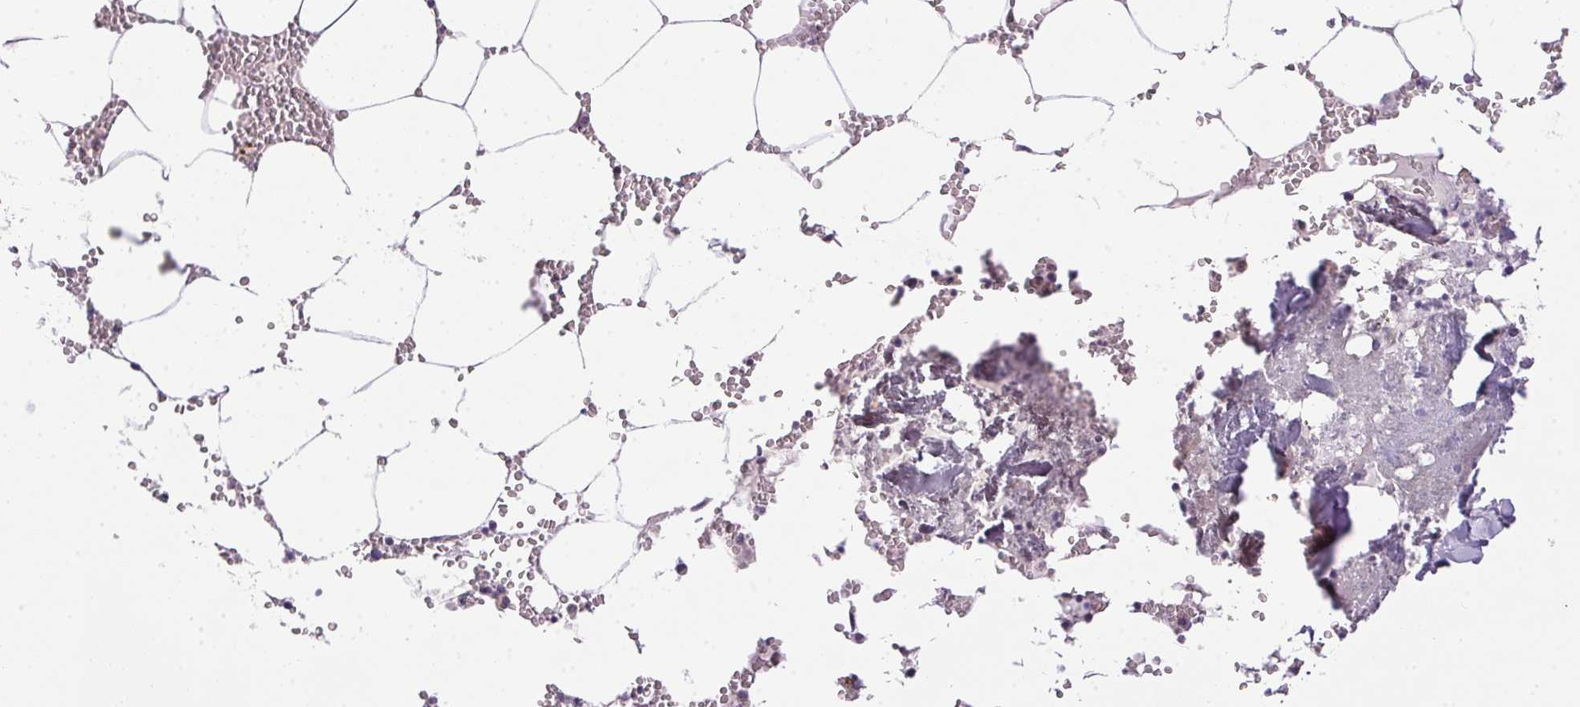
{"staining": {"intensity": "negative", "quantity": "none", "location": "none"}, "tissue": "bone marrow", "cell_type": "Hematopoietic cells", "image_type": "normal", "snomed": [{"axis": "morphology", "description": "Normal tissue, NOS"}, {"axis": "topography", "description": "Bone marrow"}], "caption": "Immunohistochemistry image of unremarkable human bone marrow stained for a protein (brown), which exhibits no expression in hematopoietic cells. (DAB (3,3'-diaminobenzidine) IHC, high magnification).", "gene": "SPACA9", "patient": {"sex": "male", "age": 54}}